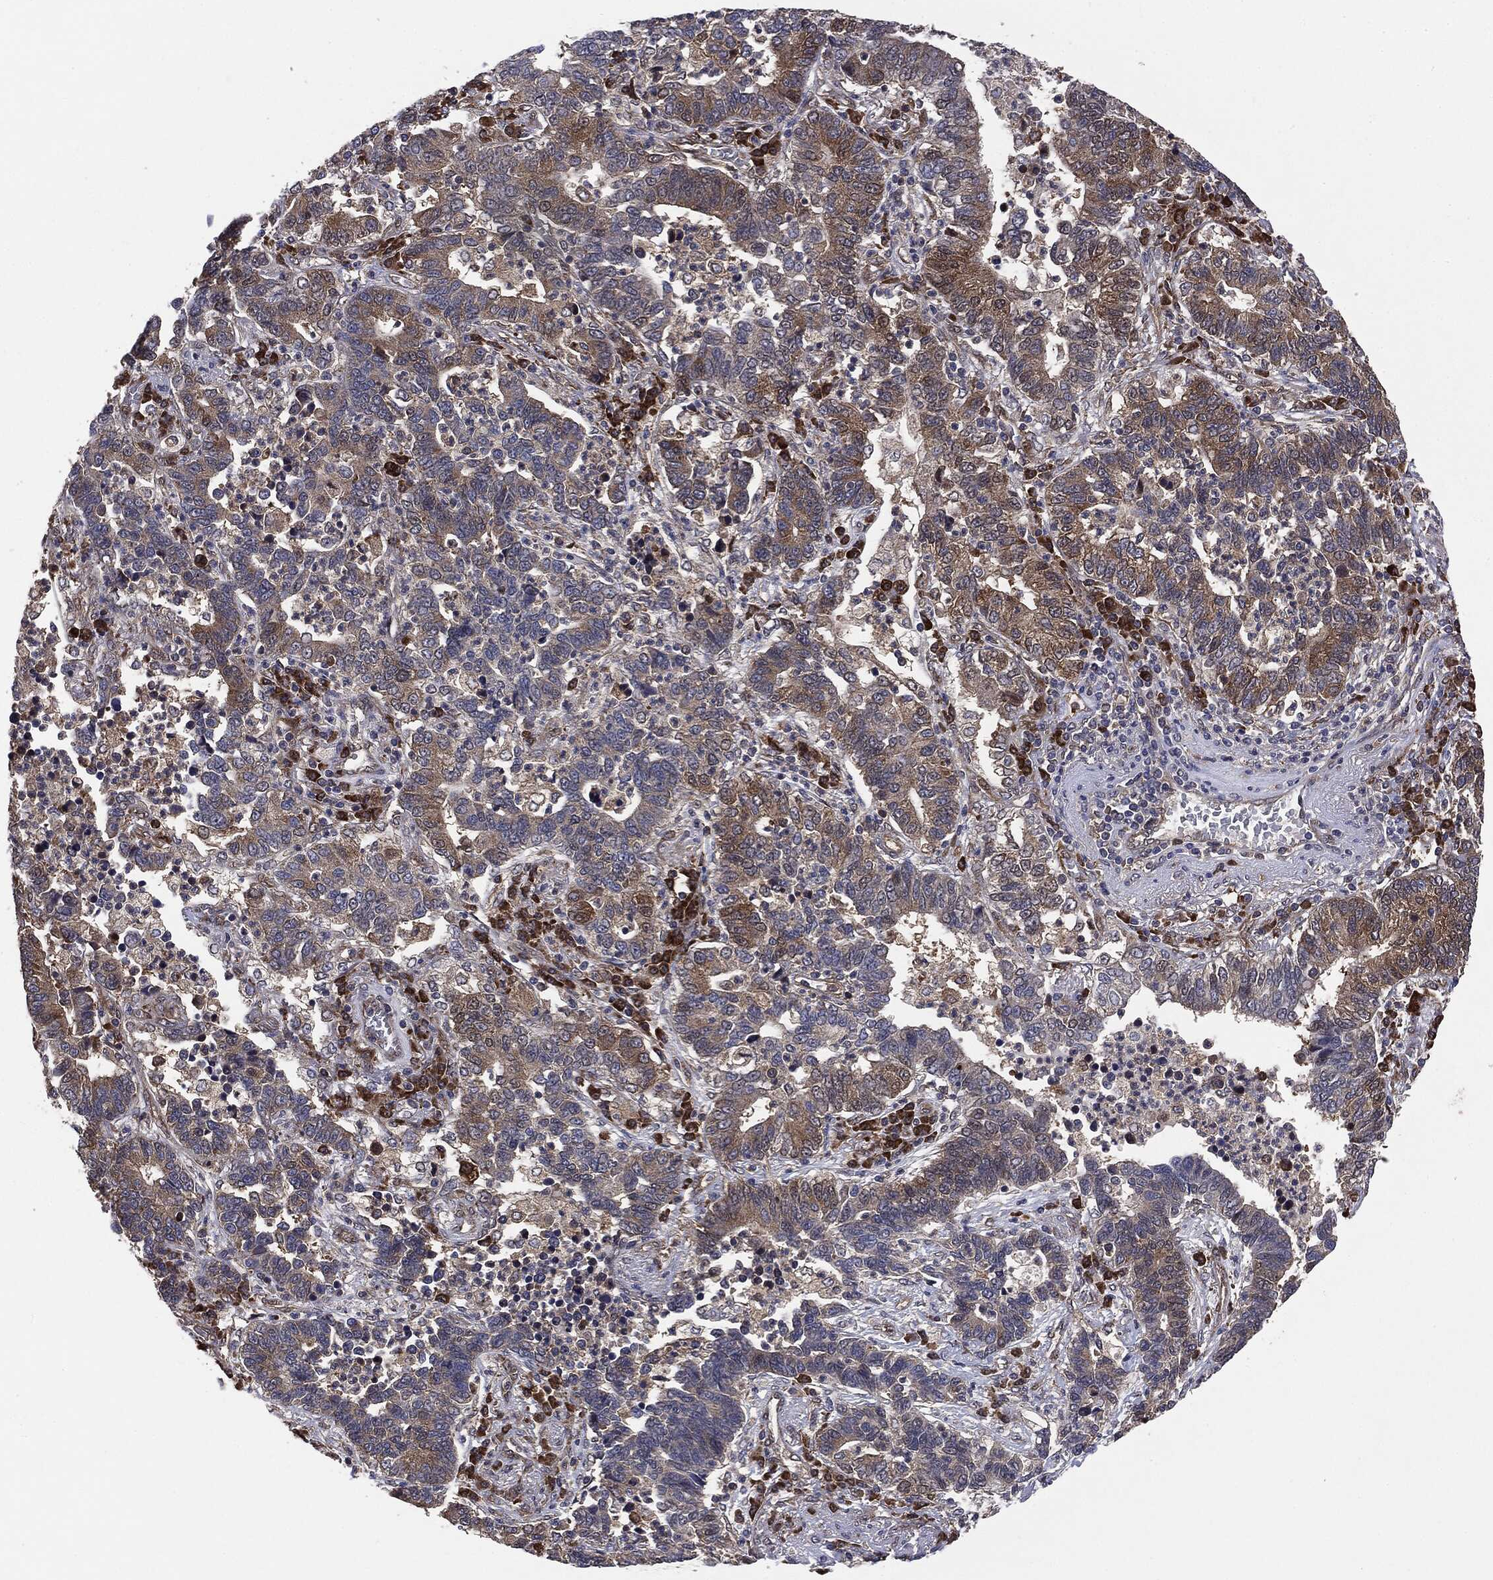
{"staining": {"intensity": "weak", "quantity": "25%-75%", "location": "cytoplasmic/membranous"}, "tissue": "lung cancer", "cell_type": "Tumor cells", "image_type": "cancer", "snomed": [{"axis": "morphology", "description": "Adenocarcinoma, NOS"}, {"axis": "topography", "description": "Lung"}], "caption": "Immunohistochemical staining of human adenocarcinoma (lung) demonstrates low levels of weak cytoplasmic/membranous protein positivity in approximately 25%-75% of tumor cells.", "gene": "NME1", "patient": {"sex": "female", "age": 57}}